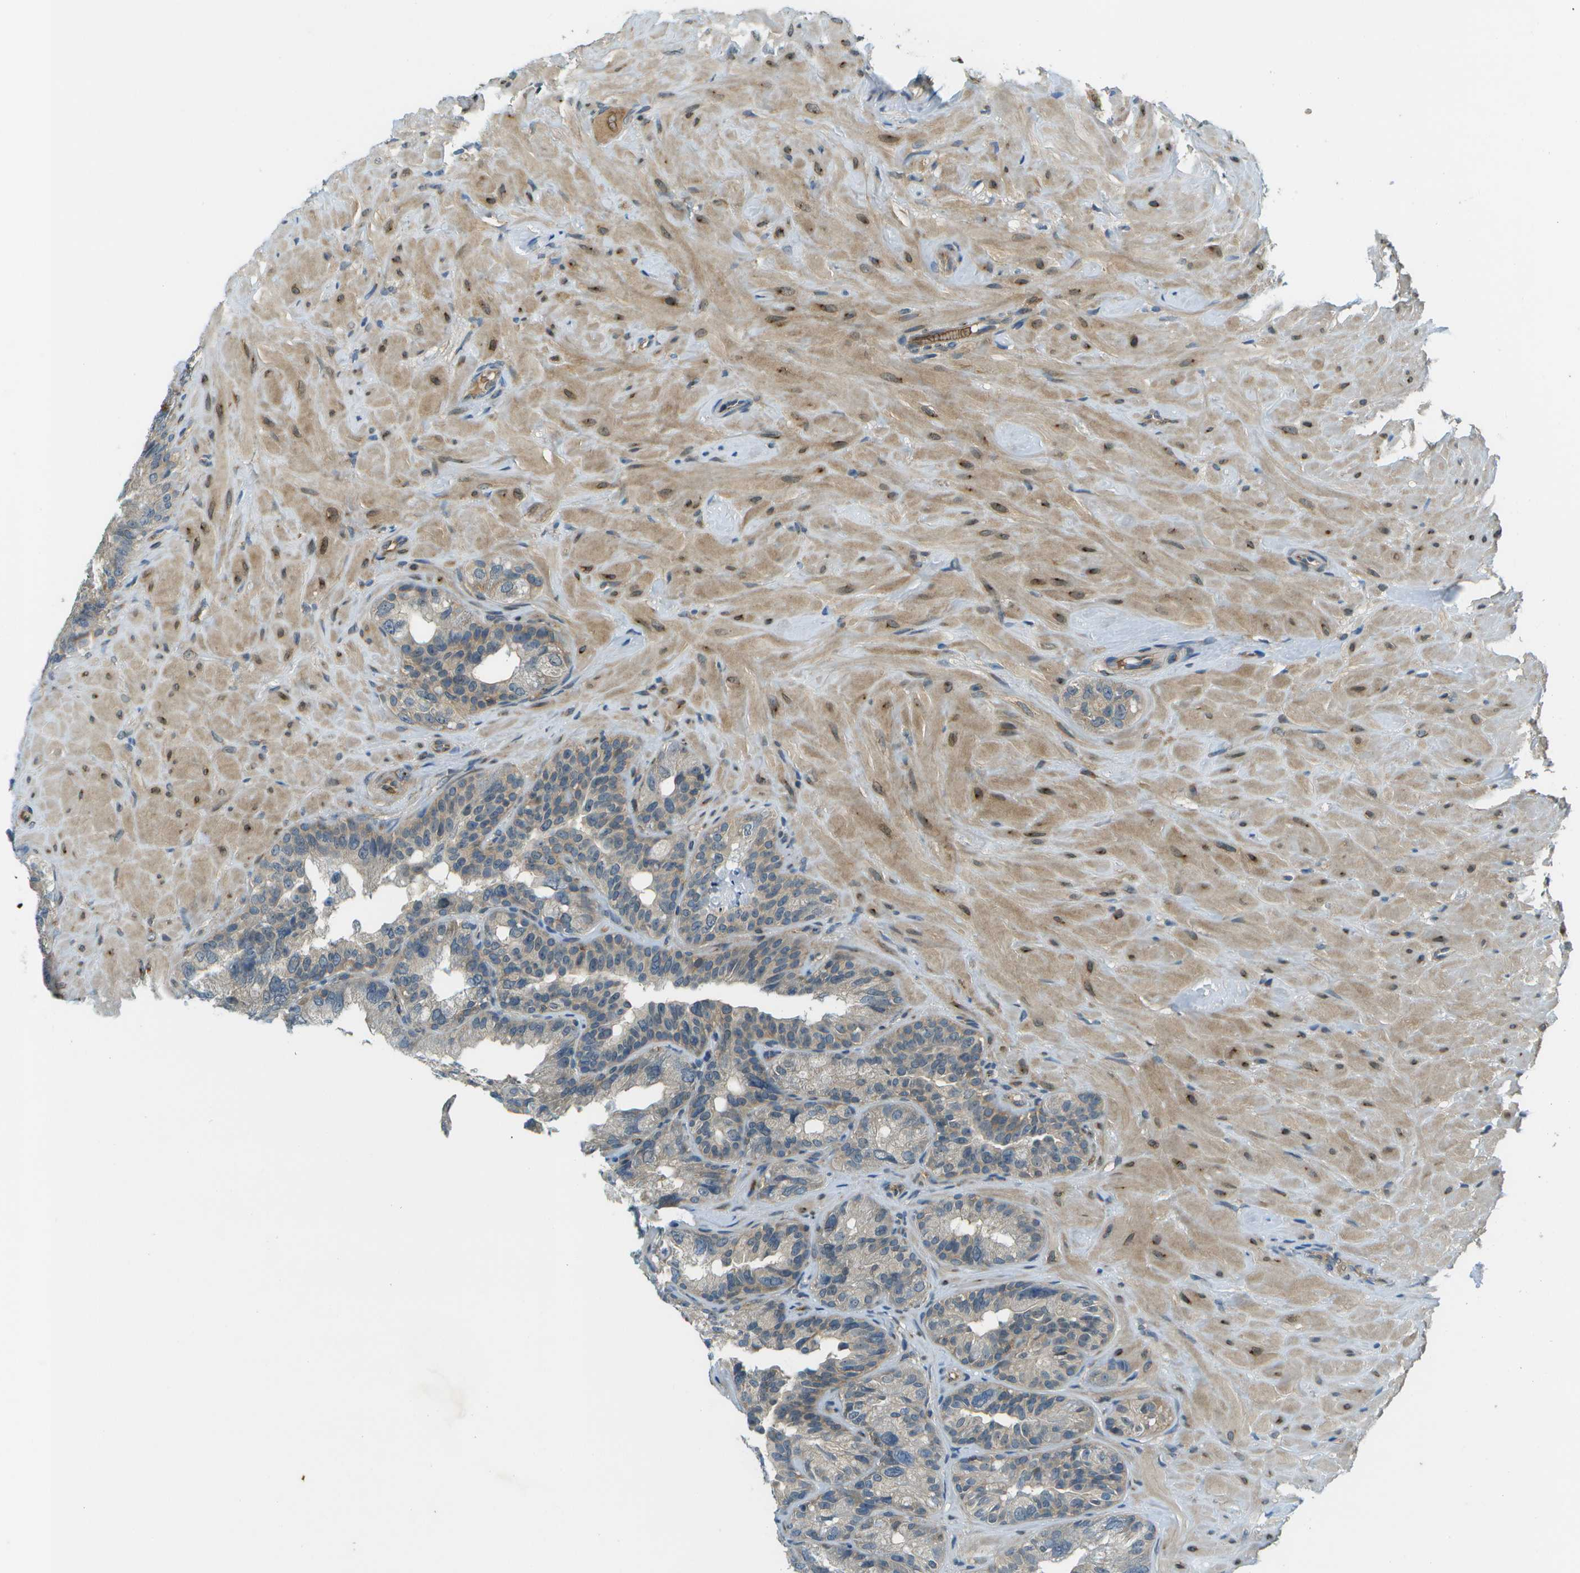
{"staining": {"intensity": "negative", "quantity": "none", "location": "none"}, "tissue": "seminal vesicle", "cell_type": "Glandular cells", "image_type": "normal", "snomed": [{"axis": "morphology", "description": "Normal tissue, NOS"}, {"axis": "topography", "description": "Seminal veicle"}], "caption": "Protein analysis of unremarkable seminal vesicle reveals no significant staining in glandular cells.", "gene": "CTIF", "patient": {"sex": "male", "age": 68}}